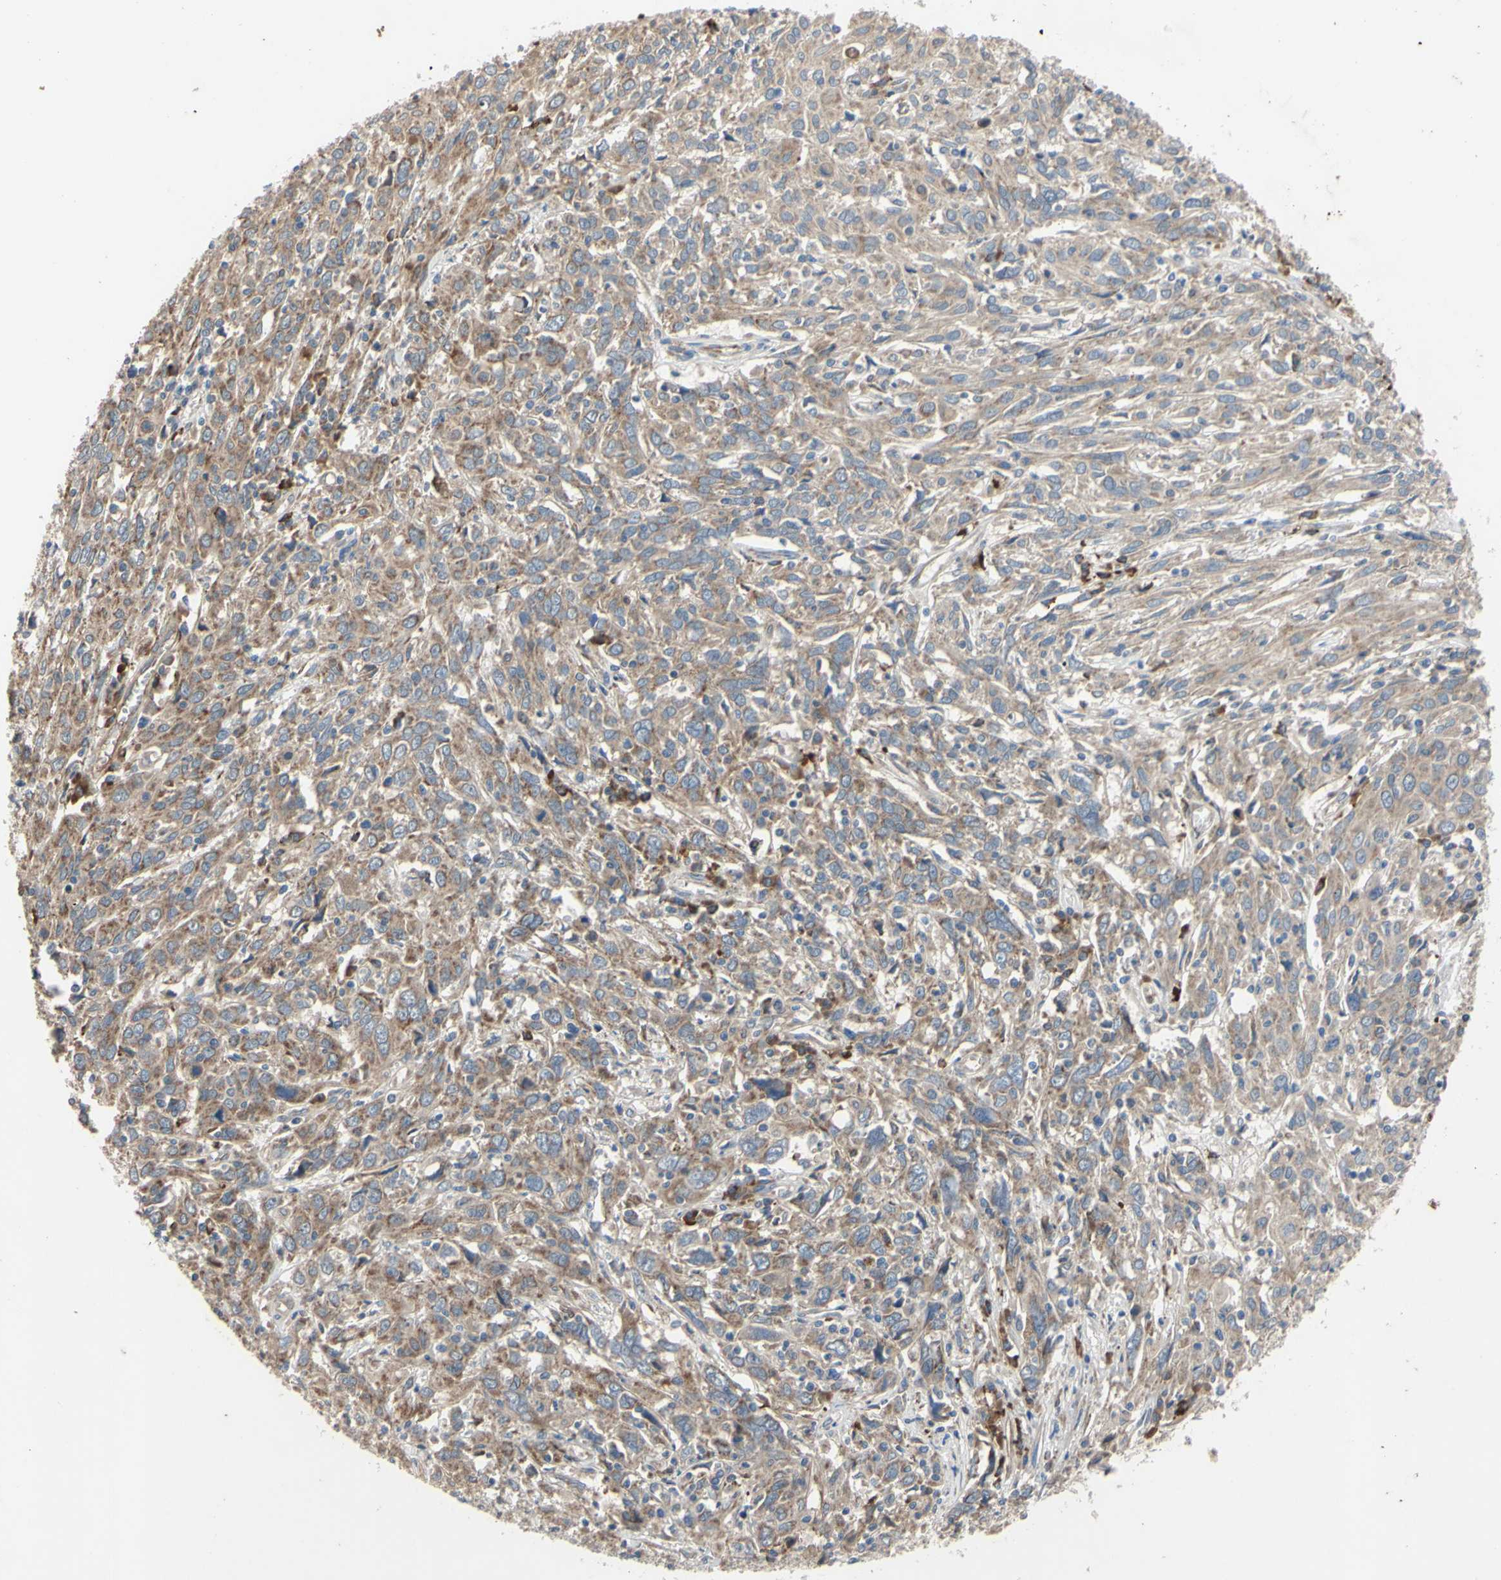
{"staining": {"intensity": "weak", "quantity": ">75%", "location": "cytoplasmic/membranous"}, "tissue": "cervical cancer", "cell_type": "Tumor cells", "image_type": "cancer", "snomed": [{"axis": "morphology", "description": "Squamous cell carcinoma, NOS"}, {"axis": "topography", "description": "Cervix"}], "caption": "Squamous cell carcinoma (cervical) tissue demonstrates weak cytoplasmic/membranous positivity in about >75% of tumor cells, visualized by immunohistochemistry.", "gene": "XIAP", "patient": {"sex": "female", "age": 46}}